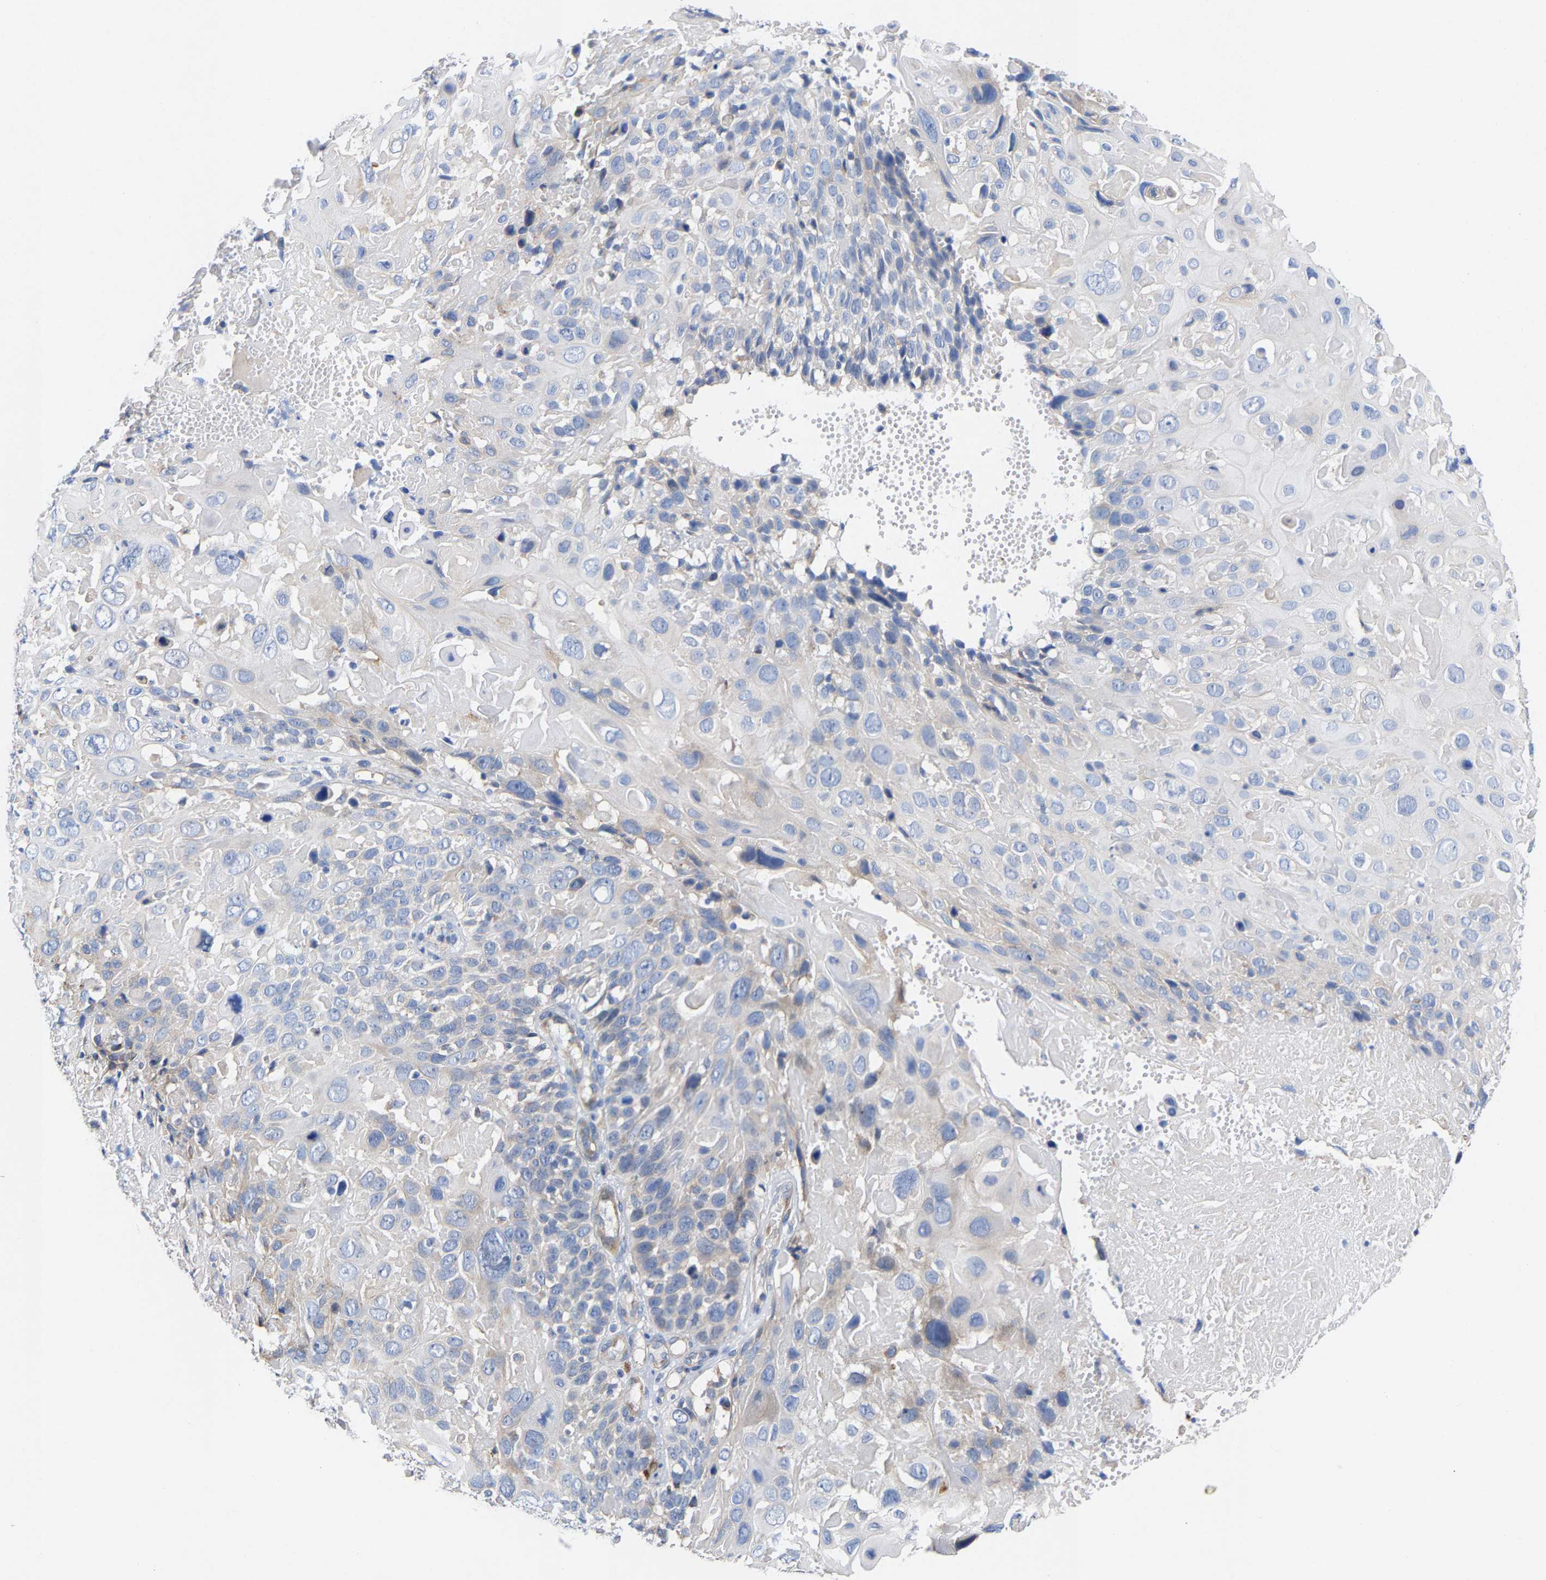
{"staining": {"intensity": "weak", "quantity": "<25%", "location": "cytoplasmic/membranous"}, "tissue": "cervical cancer", "cell_type": "Tumor cells", "image_type": "cancer", "snomed": [{"axis": "morphology", "description": "Squamous cell carcinoma, NOS"}, {"axis": "topography", "description": "Cervix"}], "caption": "Tumor cells show no significant staining in cervical cancer (squamous cell carcinoma). Nuclei are stained in blue.", "gene": "PPP1R15A", "patient": {"sex": "female", "age": 74}}